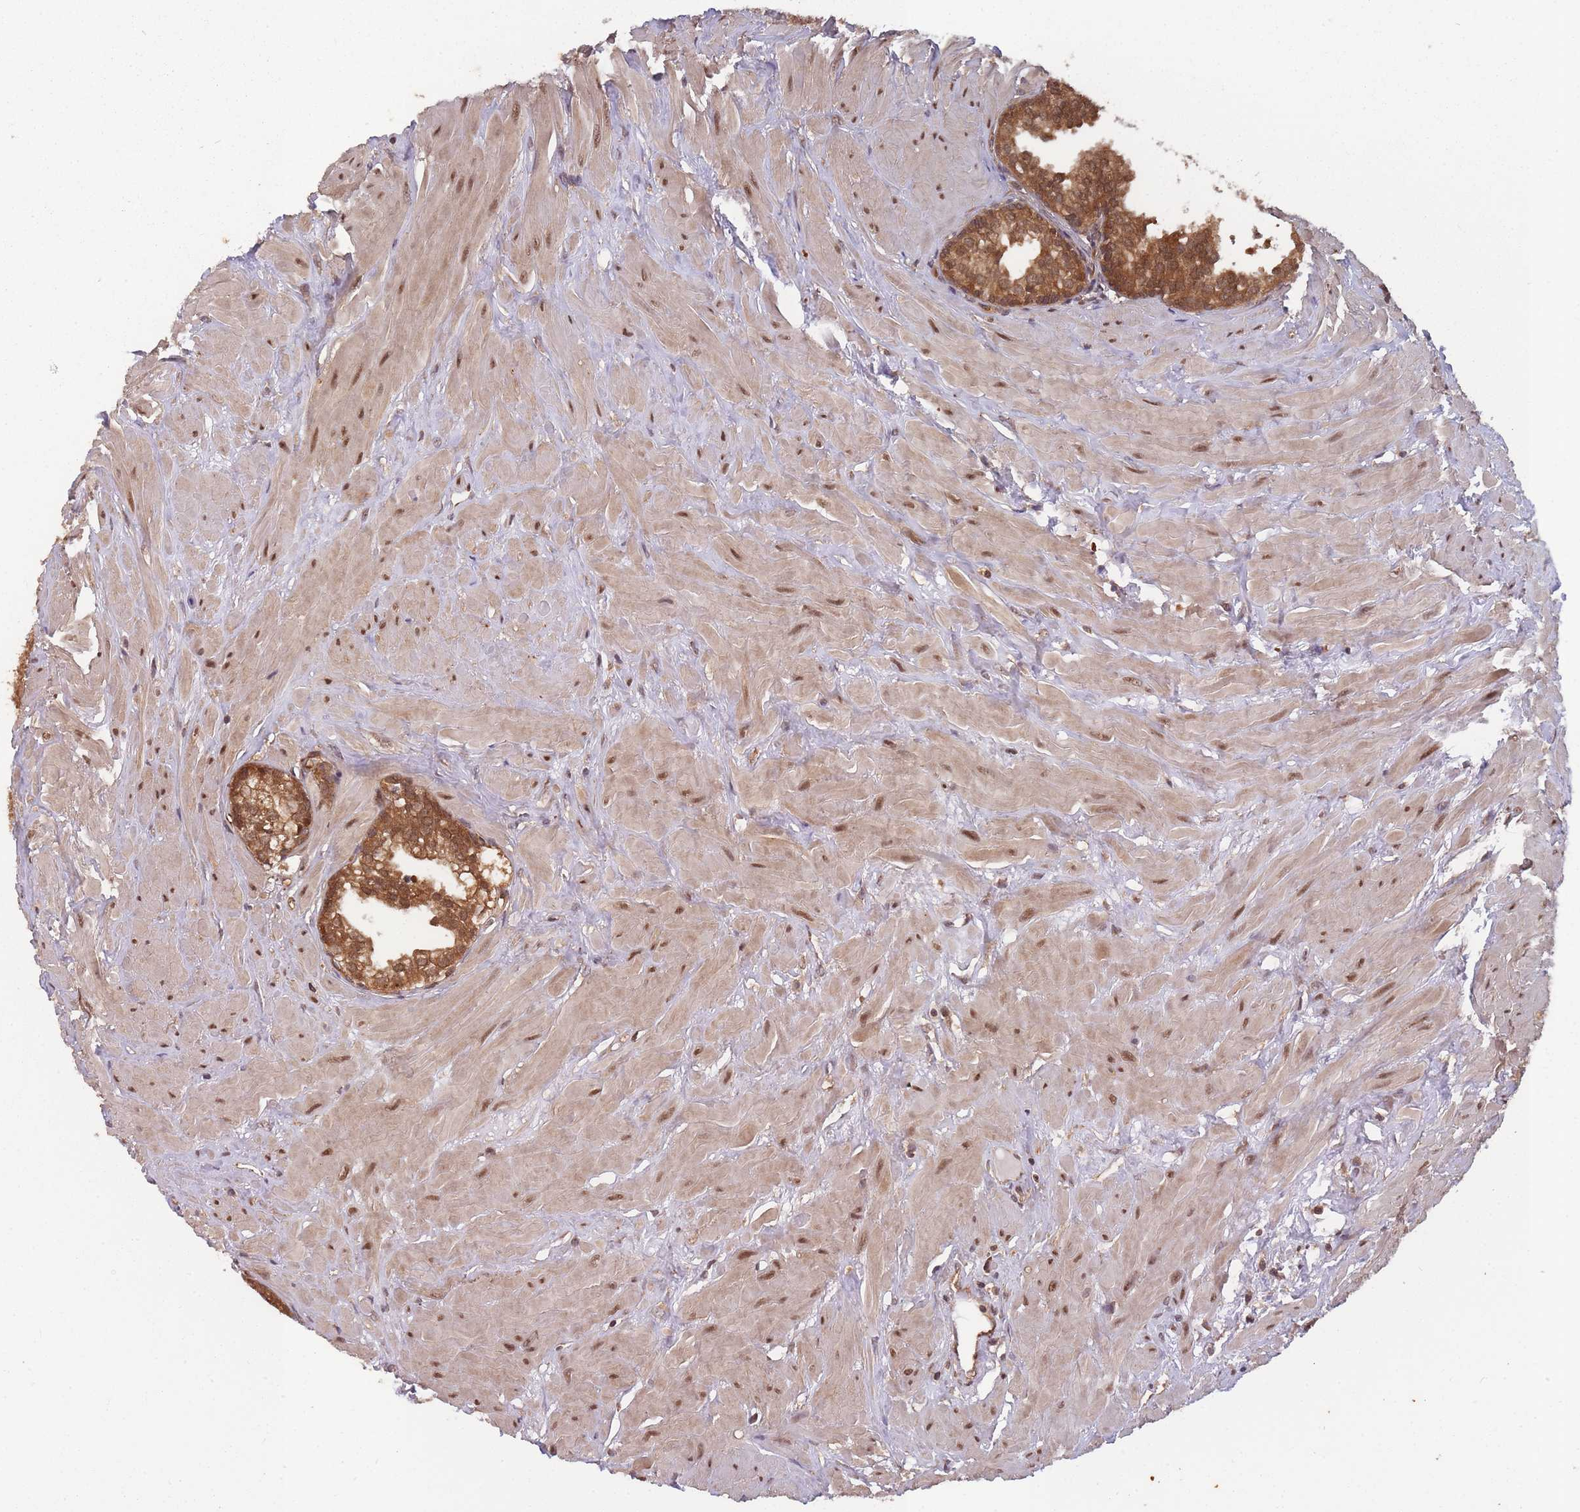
{"staining": {"intensity": "strong", "quantity": ">75%", "location": "cytoplasmic/membranous,nuclear"}, "tissue": "prostate", "cell_type": "Glandular cells", "image_type": "normal", "snomed": [{"axis": "morphology", "description": "Normal tissue, NOS"}, {"axis": "topography", "description": "Prostate"}, {"axis": "topography", "description": "Peripheral nerve tissue"}], "caption": "IHC staining of unremarkable prostate, which reveals high levels of strong cytoplasmic/membranous,nuclear expression in approximately >75% of glandular cells indicating strong cytoplasmic/membranous,nuclear protein expression. The staining was performed using DAB (brown) for protein detection and nuclei were counterstained in hematoxylin (blue).", "gene": "PPP6R3", "patient": {"sex": "male", "age": 55}}